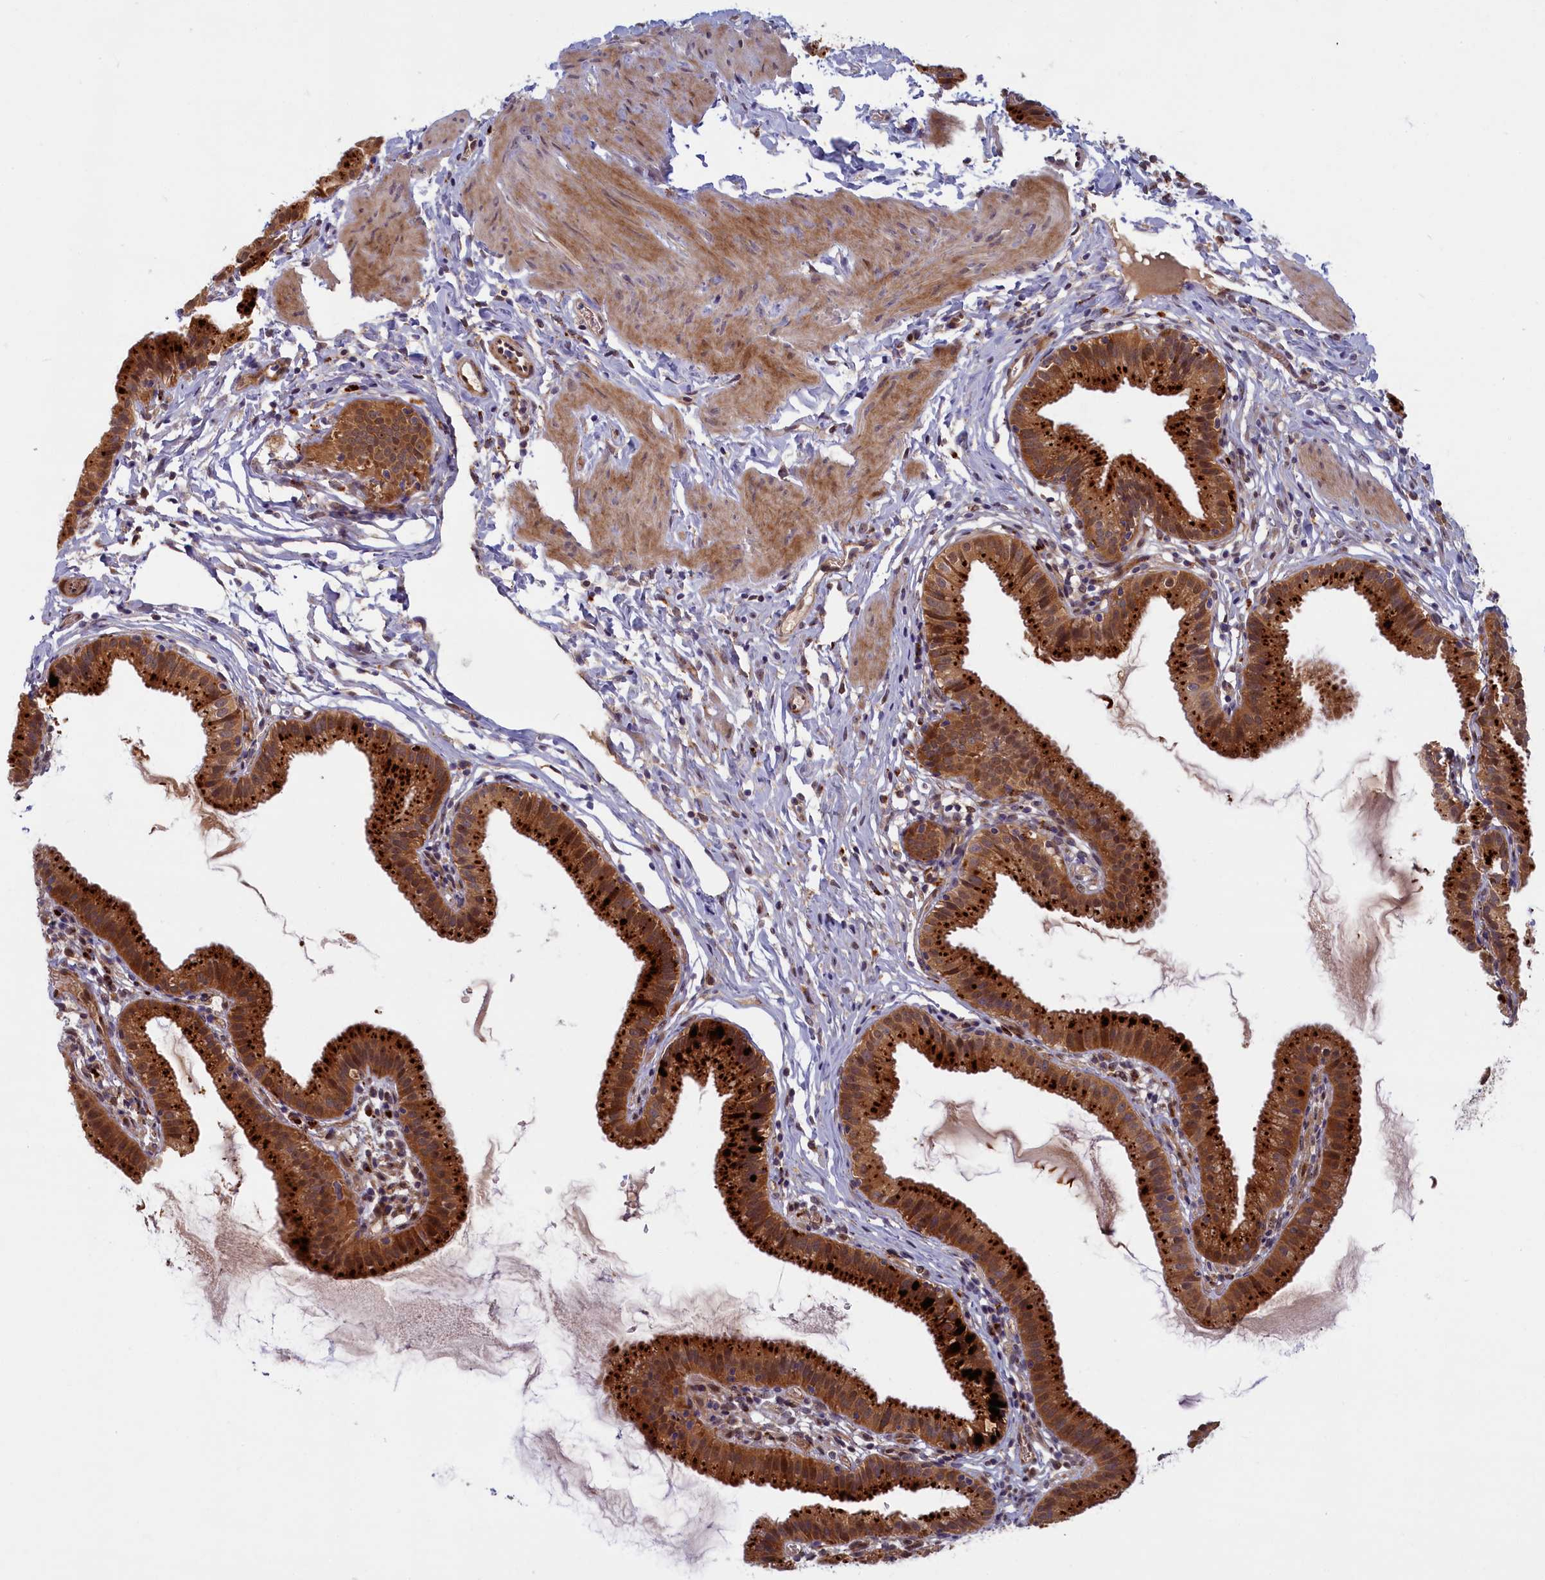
{"staining": {"intensity": "strong", "quantity": ">75%", "location": "cytoplasmic/membranous,nuclear"}, "tissue": "gallbladder", "cell_type": "Glandular cells", "image_type": "normal", "snomed": [{"axis": "morphology", "description": "Normal tissue, NOS"}, {"axis": "topography", "description": "Gallbladder"}], "caption": "Normal gallbladder was stained to show a protein in brown. There is high levels of strong cytoplasmic/membranous,nuclear expression in about >75% of glandular cells. The protein is shown in brown color, while the nuclei are stained blue.", "gene": "FCSK", "patient": {"sex": "female", "age": 46}}